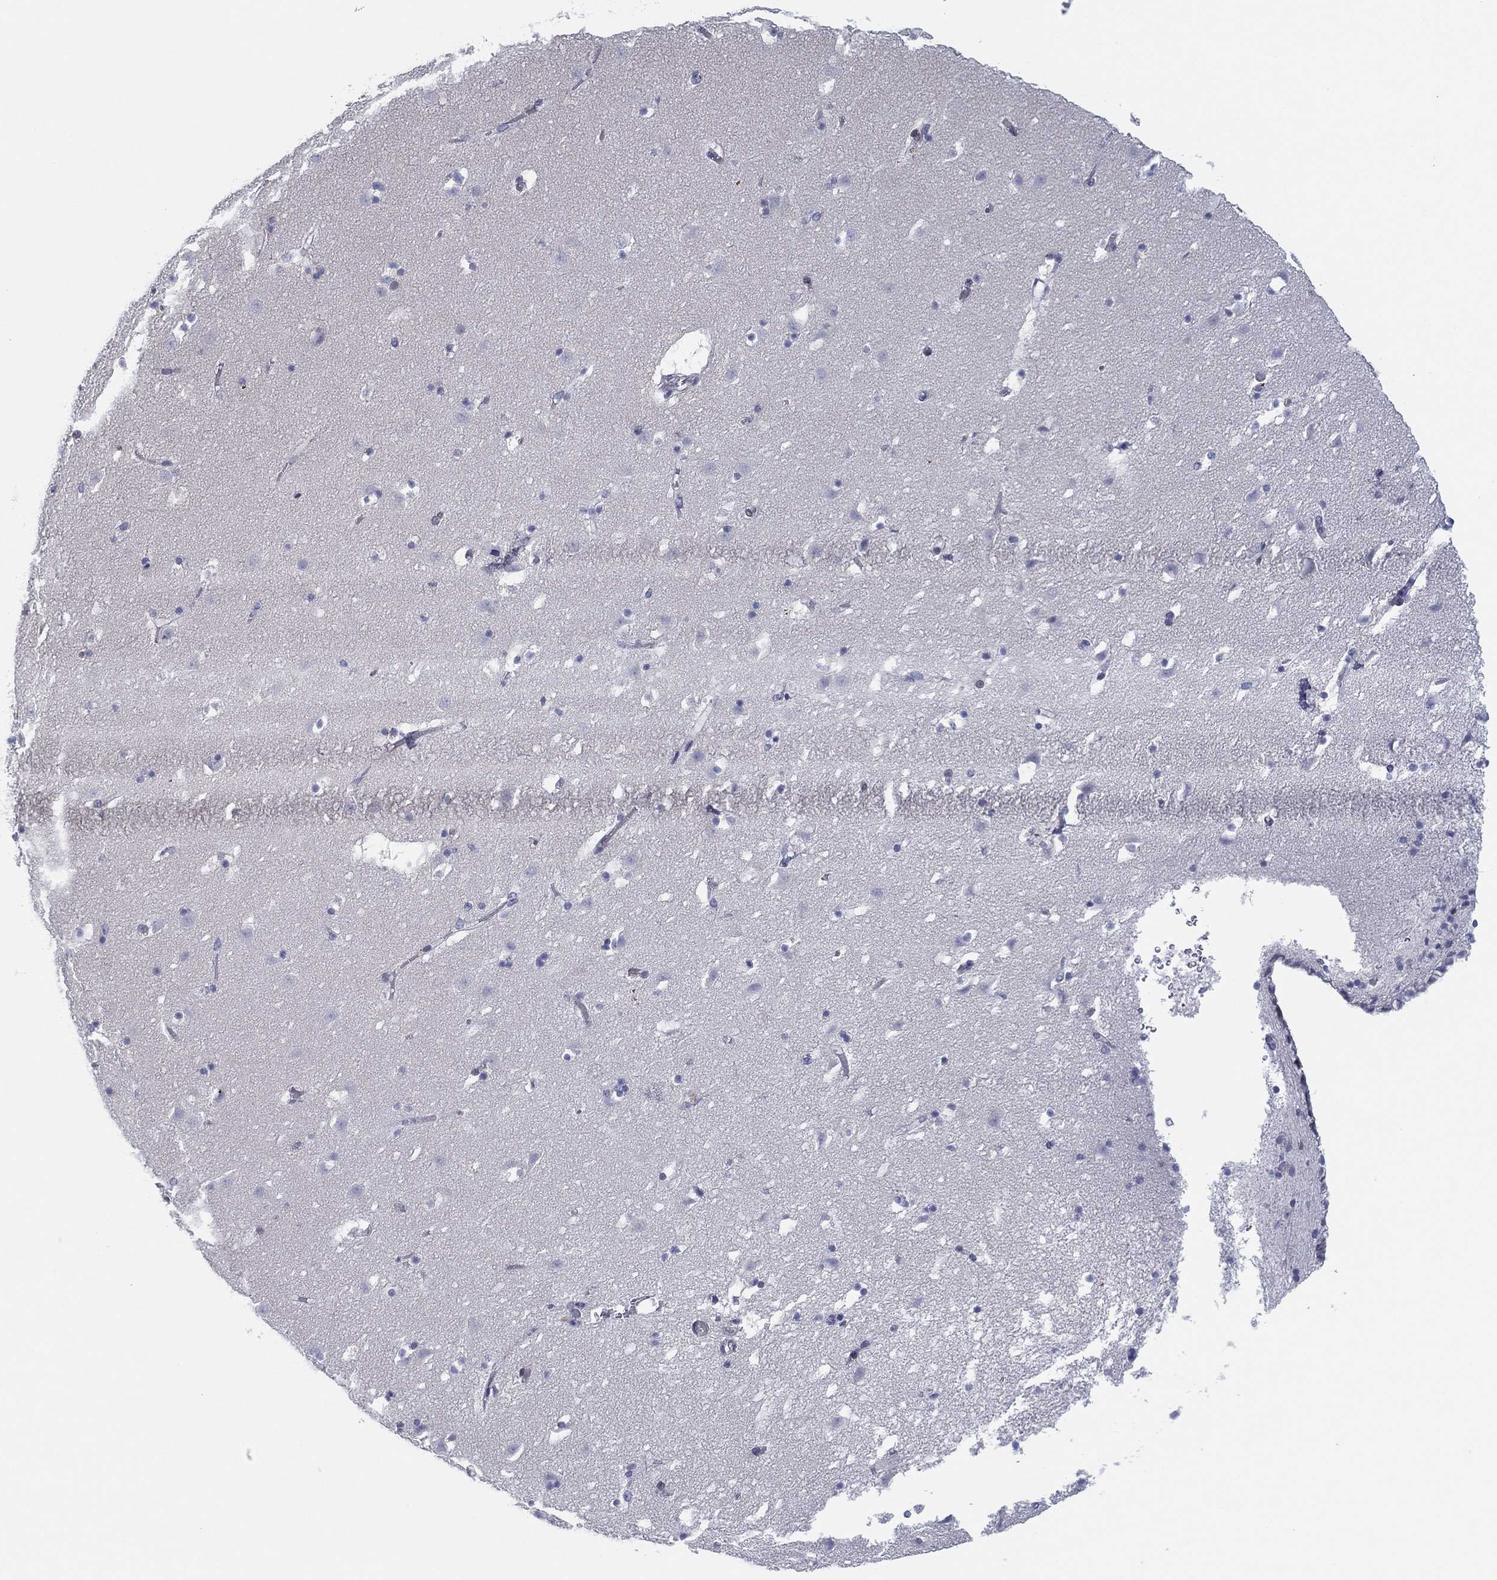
{"staining": {"intensity": "negative", "quantity": "none", "location": "none"}, "tissue": "caudate", "cell_type": "Glial cells", "image_type": "normal", "snomed": [{"axis": "morphology", "description": "Normal tissue, NOS"}, {"axis": "topography", "description": "Lateral ventricle wall"}], "caption": "A high-resolution photomicrograph shows immunohistochemistry staining of normal caudate, which displays no significant positivity in glial cells.", "gene": "HEATR4", "patient": {"sex": "female", "age": 42}}